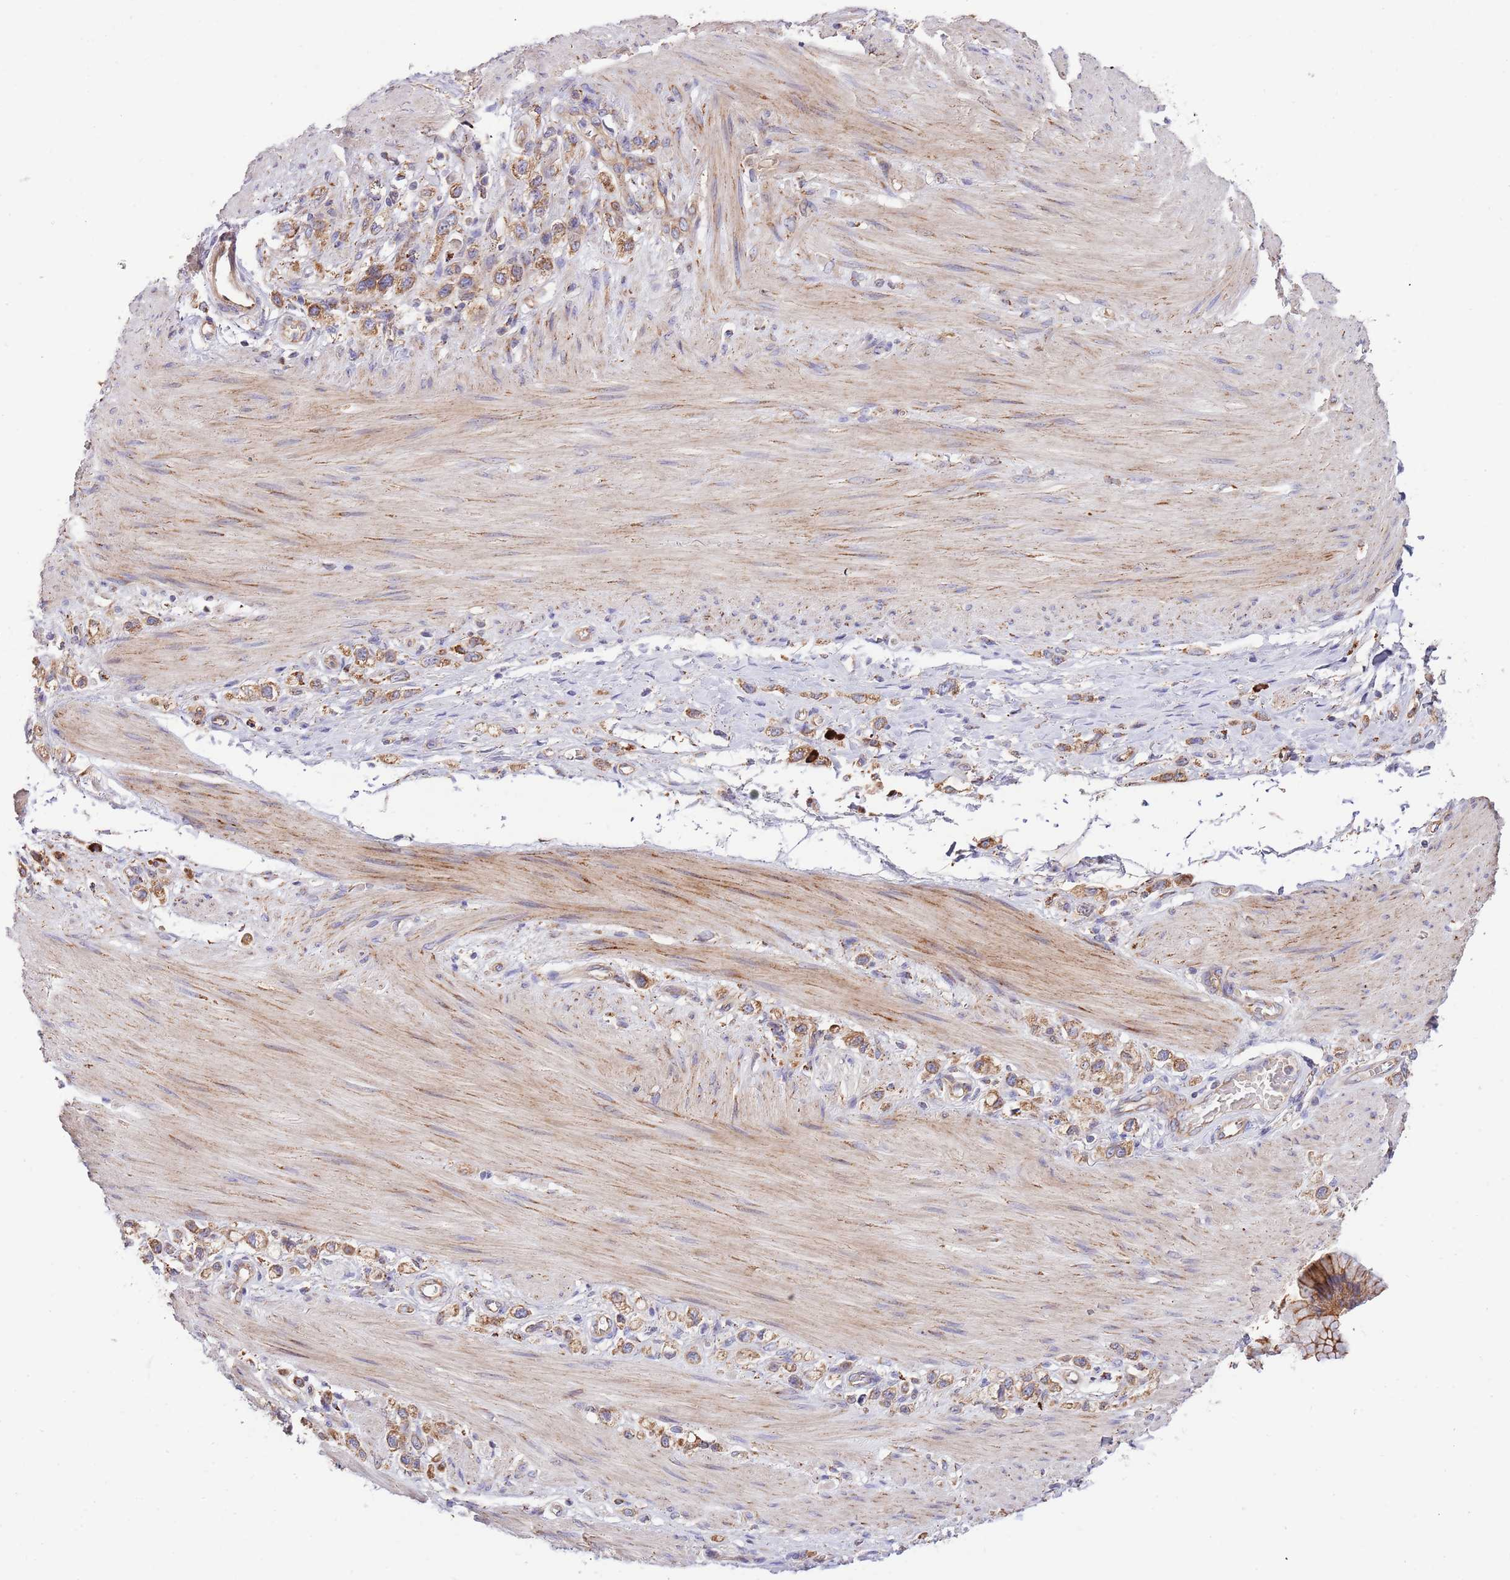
{"staining": {"intensity": "moderate", "quantity": ">75%", "location": "cytoplasmic/membranous"}, "tissue": "stomach cancer", "cell_type": "Tumor cells", "image_type": "cancer", "snomed": [{"axis": "morphology", "description": "Adenocarcinoma, NOS"}, {"axis": "topography", "description": "Stomach"}], "caption": "Protein expression analysis of stomach adenocarcinoma shows moderate cytoplasmic/membranous expression in about >75% of tumor cells.", "gene": "DOCK6", "patient": {"sex": "female", "age": 65}}